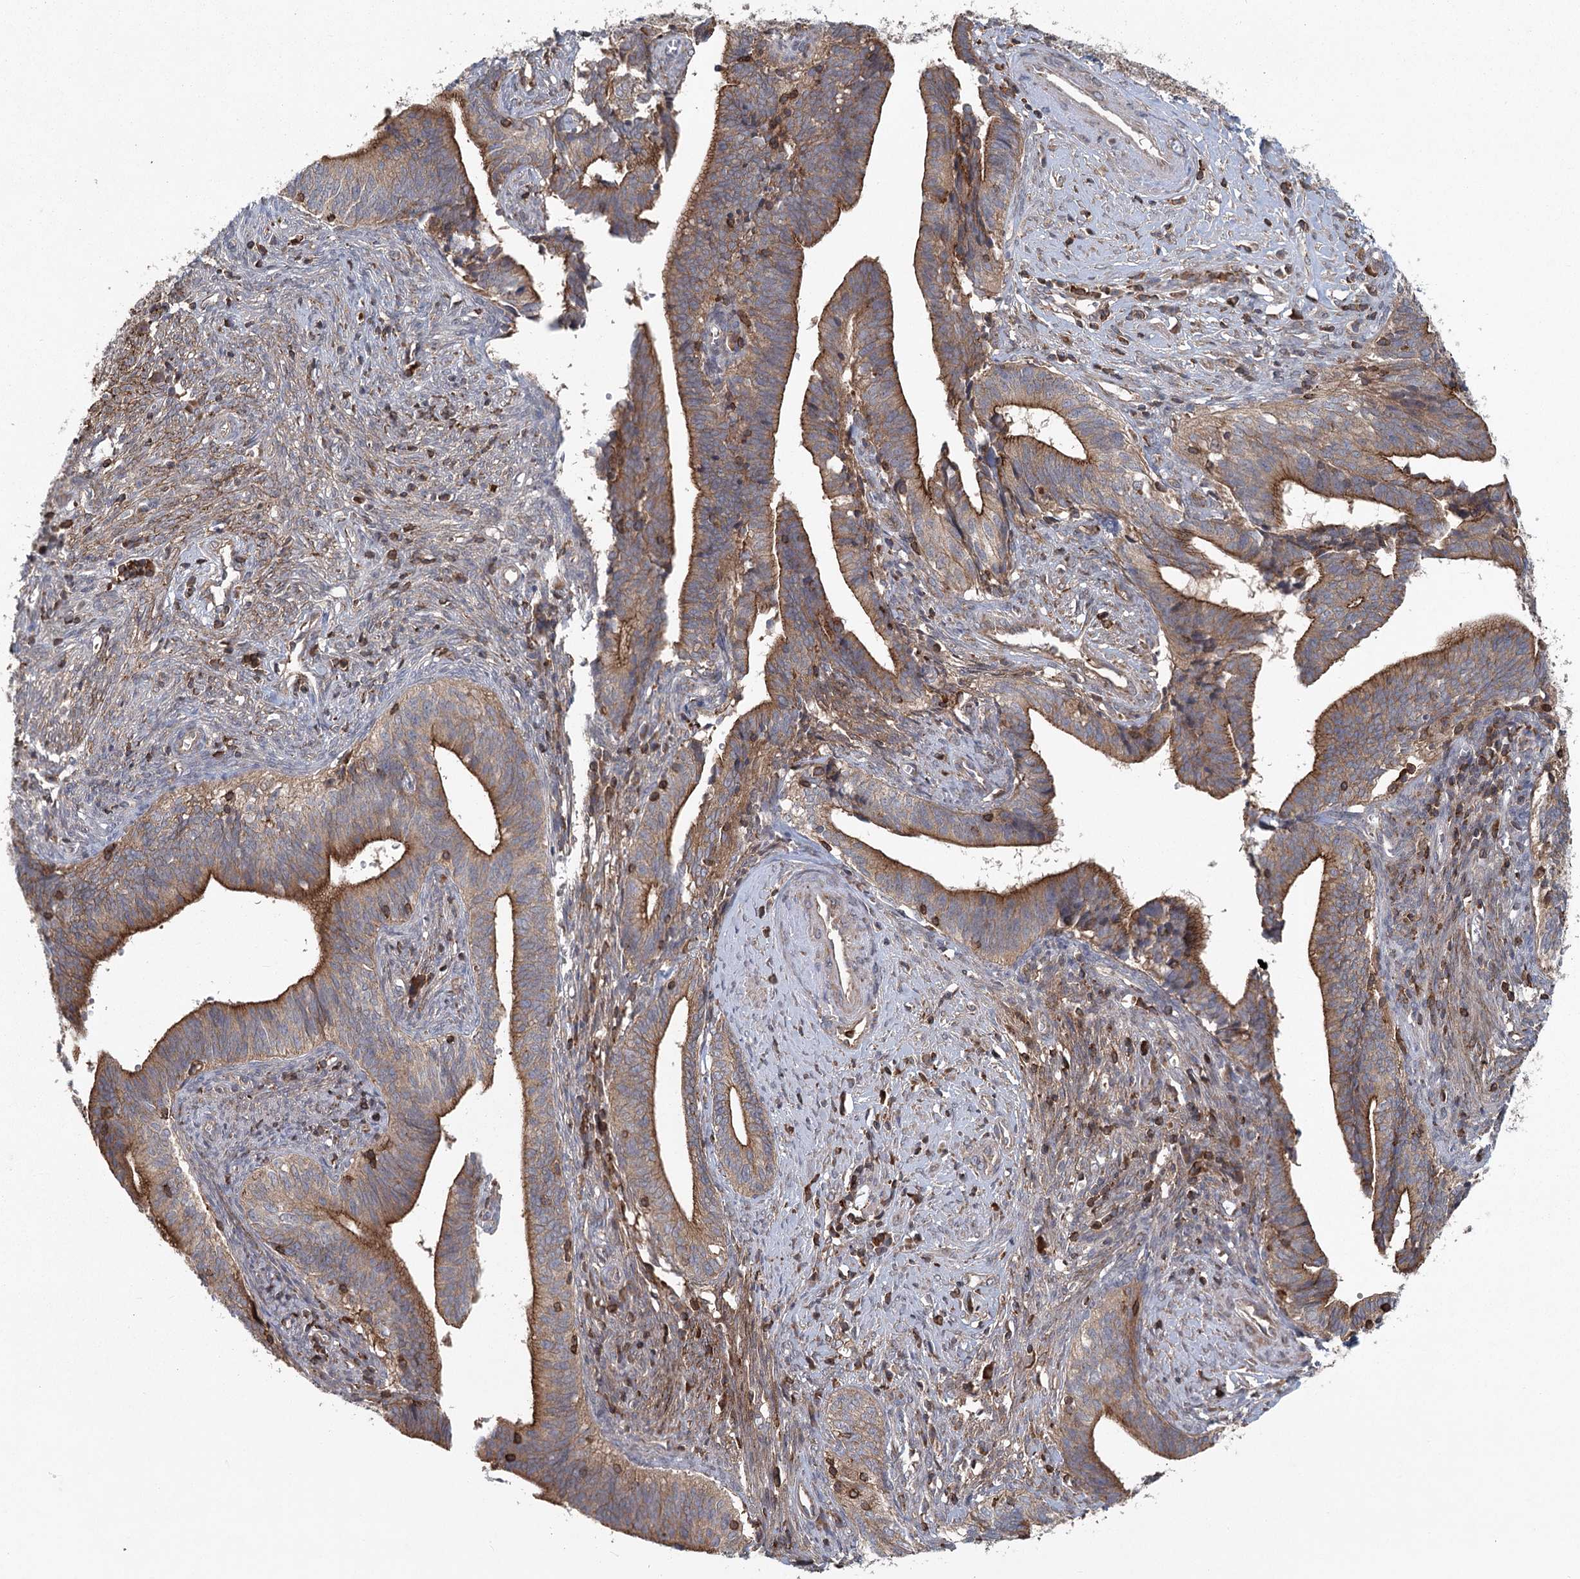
{"staining": {"intensity": "moderate", "quantity": ">75%", "location": "cytoplasmic/membranous"}, "tissue": "cervical cancer", "cell_type": "Tumor cells", "image_type": "cancer", "snomed": [{"axis": "morphology", "description": "Adenocarcinoma, NOS"}, {"axis": "topography", "description": "Cervix"}], "caption": "Immunohistochemical staining of human cervical cancer (adenocarcinoma) displays medium levels of moderate cytoplasmic/membranous protein expression in approximately >75% of tumor cells. (IHC, brightfield microscopy, high magnification).", "gene": "PLEKHA7", "patient": {"sex": "female", "age": 44}}